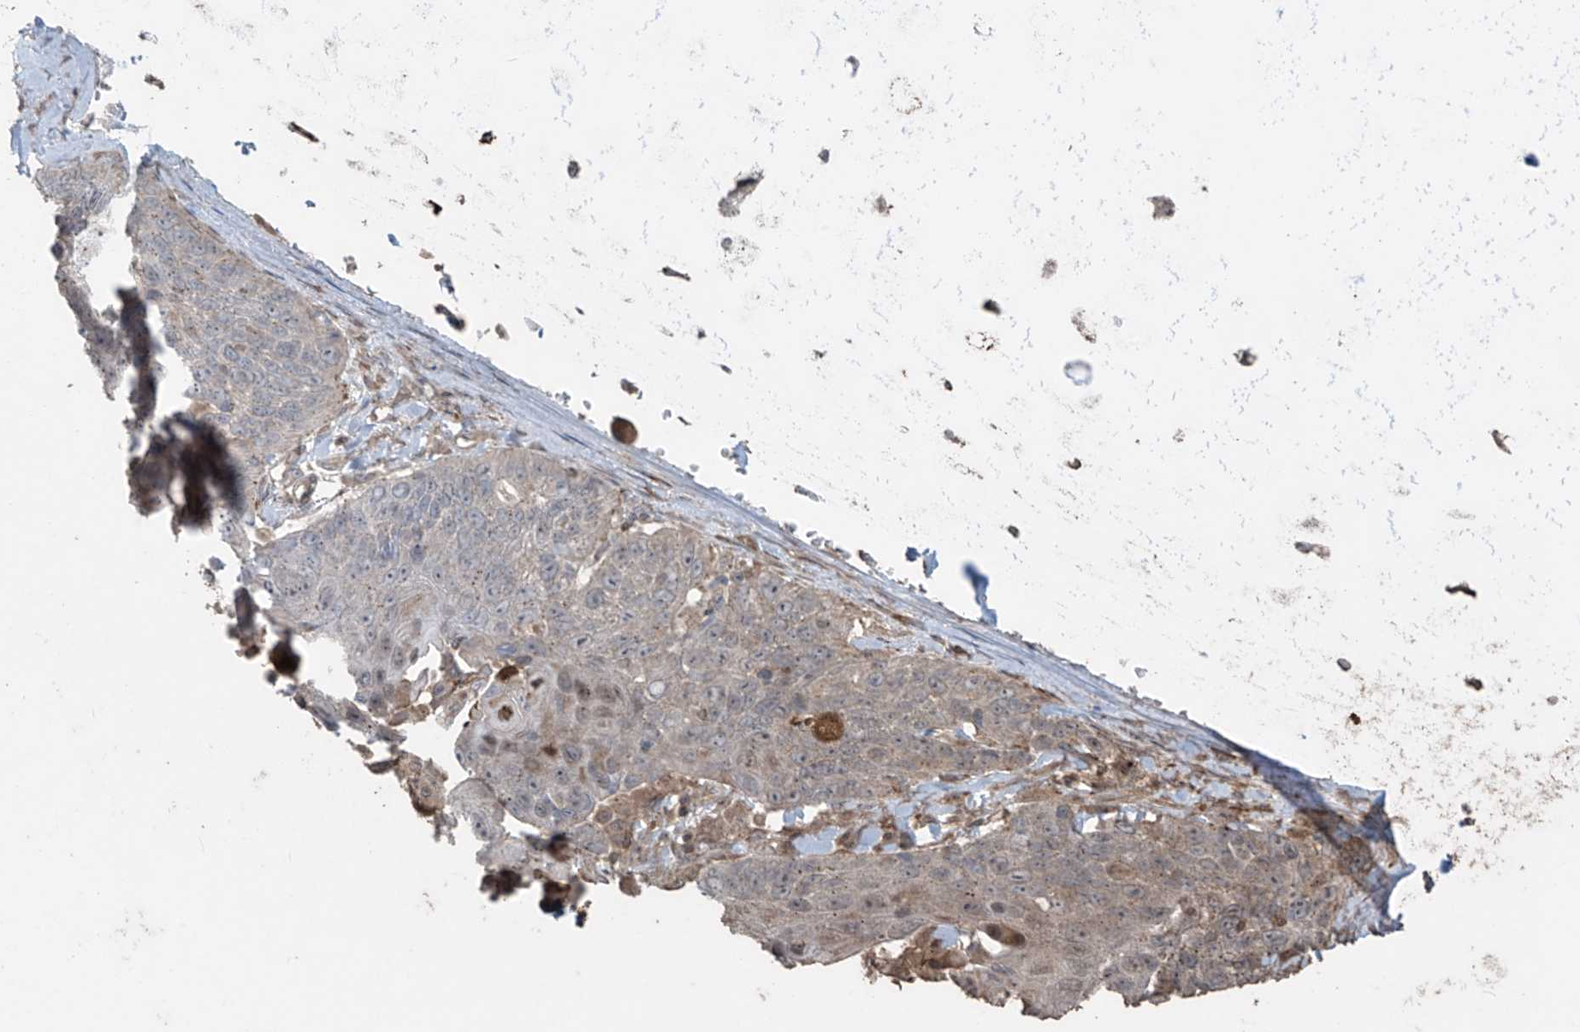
{"staining": {"intensity": "weak", "quantity": "<25%", "location": "cytoplasmic/membranous"}, "tissue": "lung cancer", "cell_type": "Tumor cells", "image_type": "cancer", "snomed": [{"axis": "morphology", "description": "Squamous cell carcinoma, NOS"}, {"axis": "topography", "description": "Lung"}], "caption": "DAB immunohistochemical staining of human lung cancer (squamous cell carcinoma) shows no significant staining in tumor cells. (Stains: DAB immunohistochemistry (IHC) with hematoxylin counter stain, Microscopy: brightfield microscopy at high magnification).", "gene": "PGPEP1", "patient": {"sex": "male", "age": 66}}